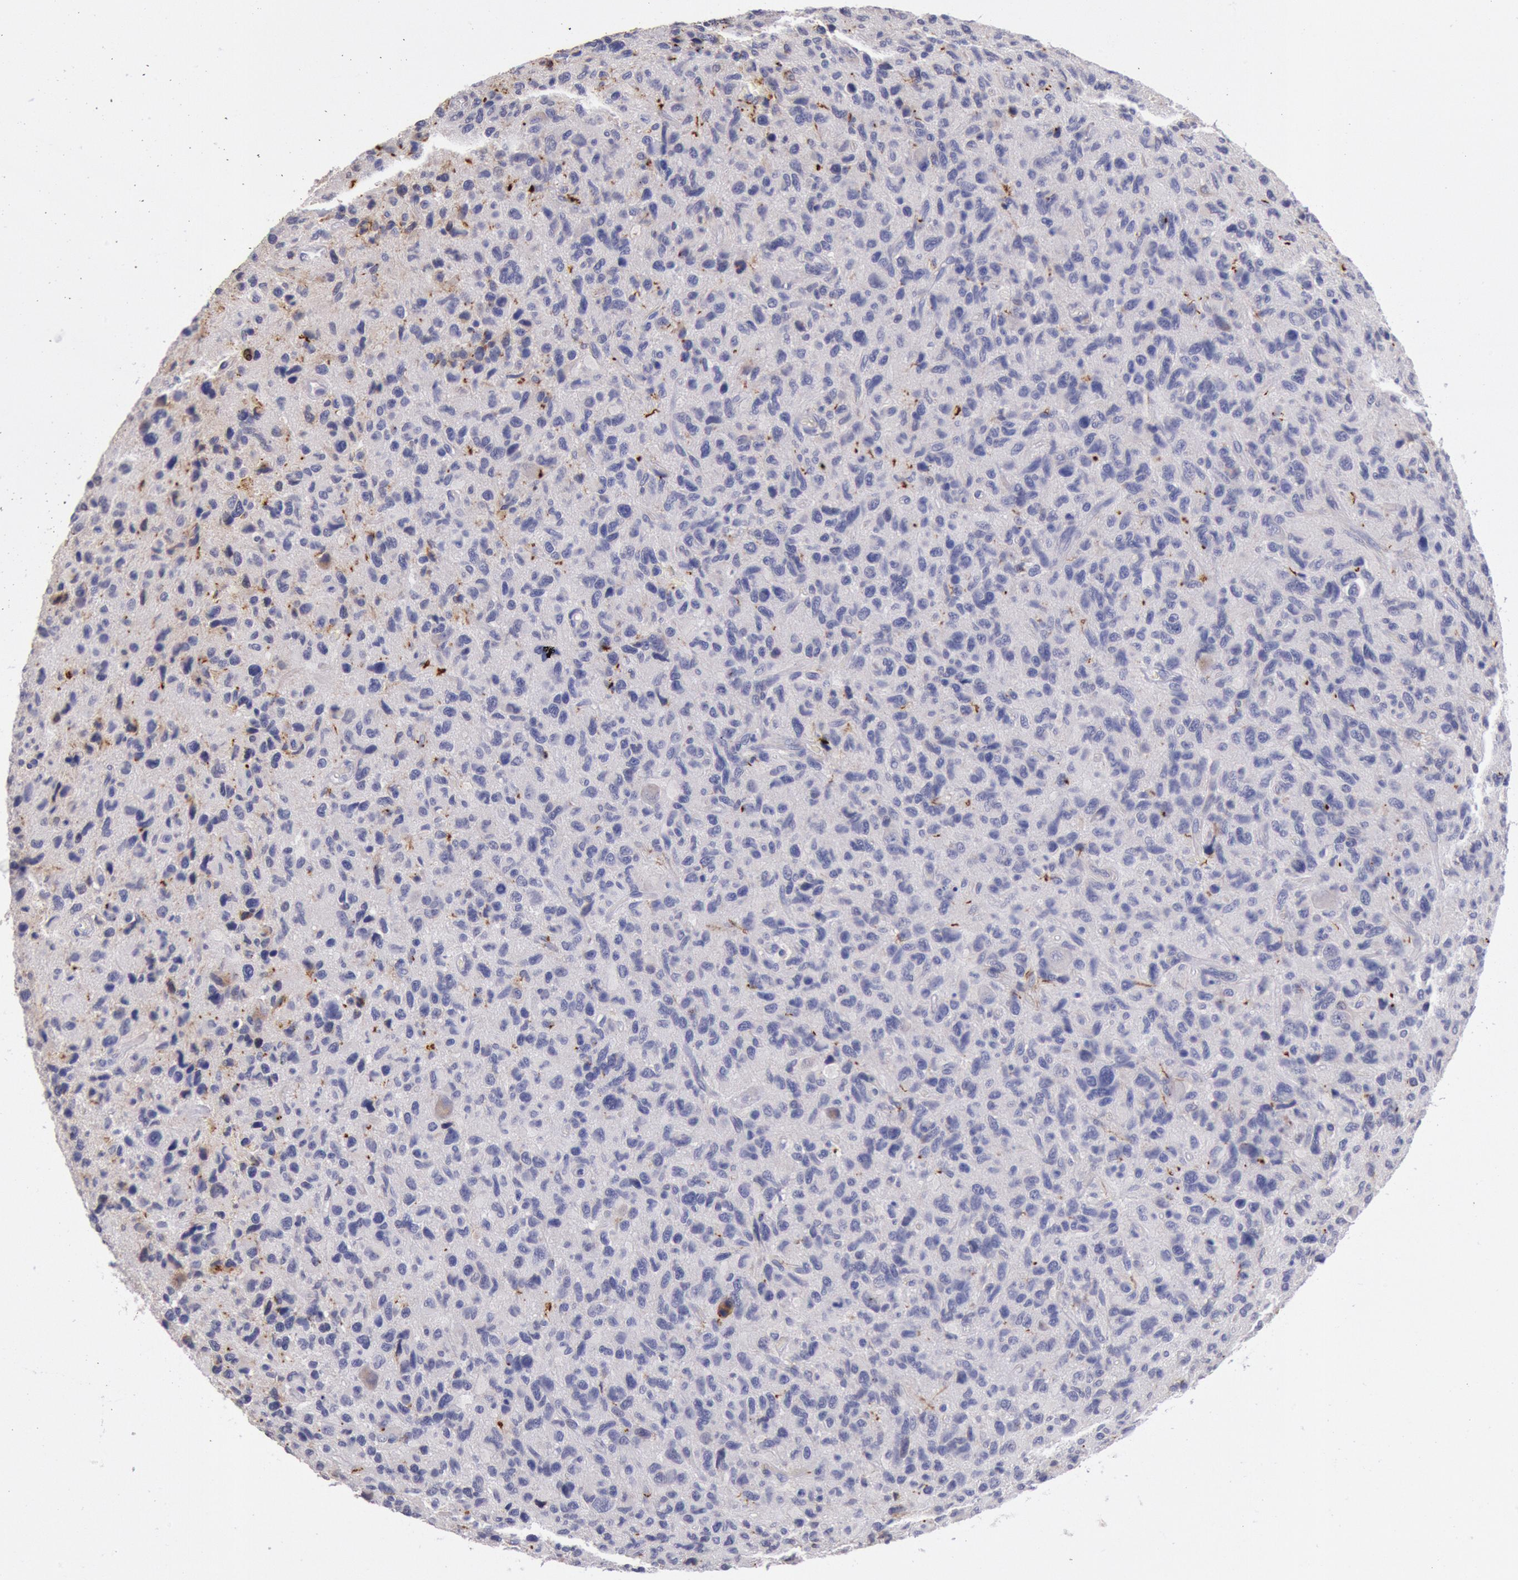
{"staining": {"intensity": "negative", "quantity": "none", "location": "none"}, "tissue": "glioma", "cell_type": "Tumor cells", "image_type": "cancer", "snomed": [{"axis": "morphology", "description": "Glioma, malignant, High grade"}, {"axis": "topography", "description": "Brain"}], "caption": "Human glioma stained for a protein using immunohistochemistry (IHC) displays no staining in tumor cells.", "gene": "GAL3ST1", "patient": {"sex": "female", "age": 60}}